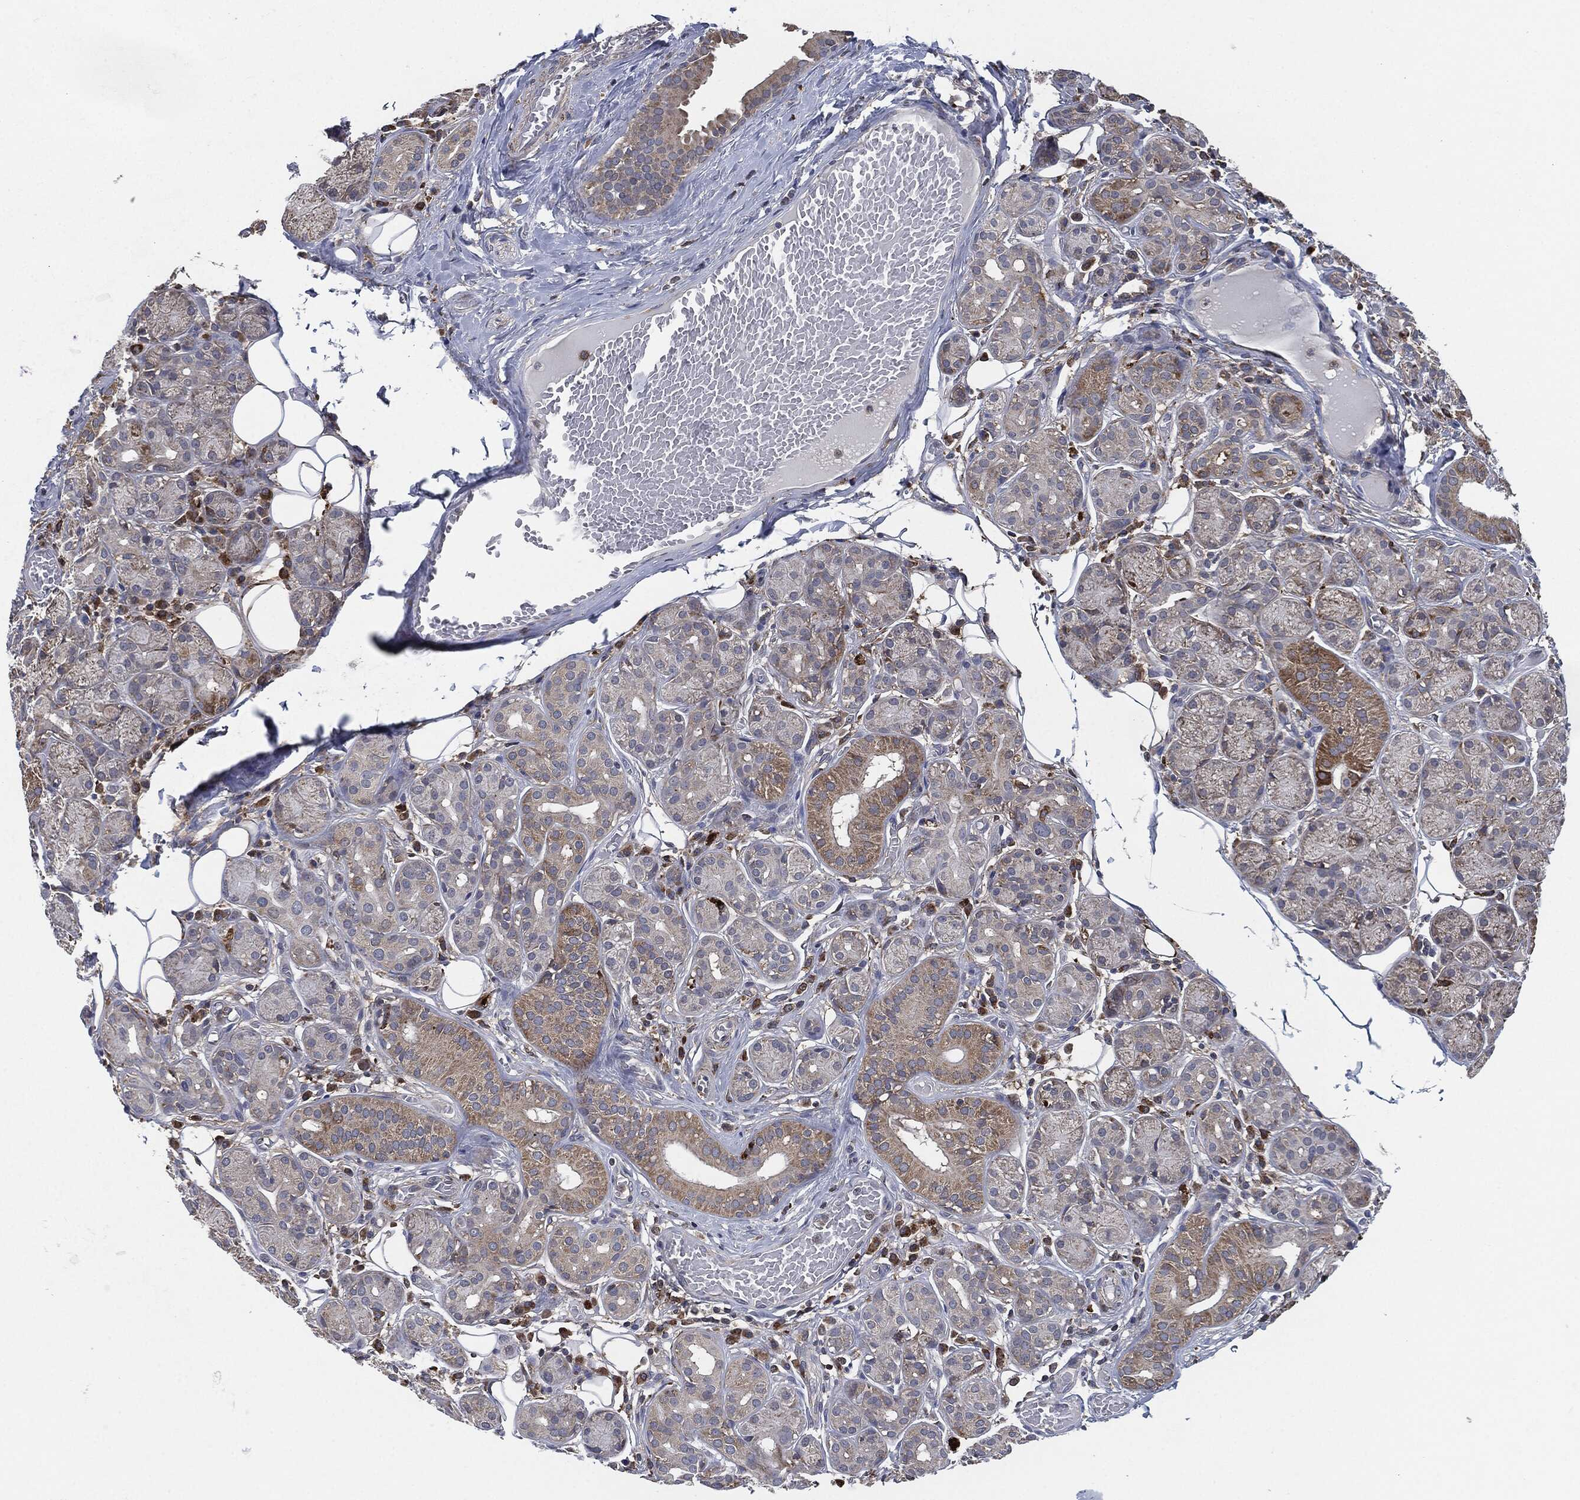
{"staining": {"intensity": "weak", "quantity": "25%-75%", "location": "cytoplasmic/membranous"}, "tissue": "salivary gland", "cell_type": "Glandular cells", "image_type": "normal", "snomed": [{"axis": "morphology", "description": "Normal tissue, NOS"}, {"axis": "topography", "description": "Salivary gland"}], "caption": "The photomicrograph reveals immunohistochemical staining of benign salivary gland. There is weak cytoplasmic/membranous positivity is identified in approximately 25%-75% of glandular cells.", "gene": "TMEM11", "patient": {"sex": "male", "age": 71}}